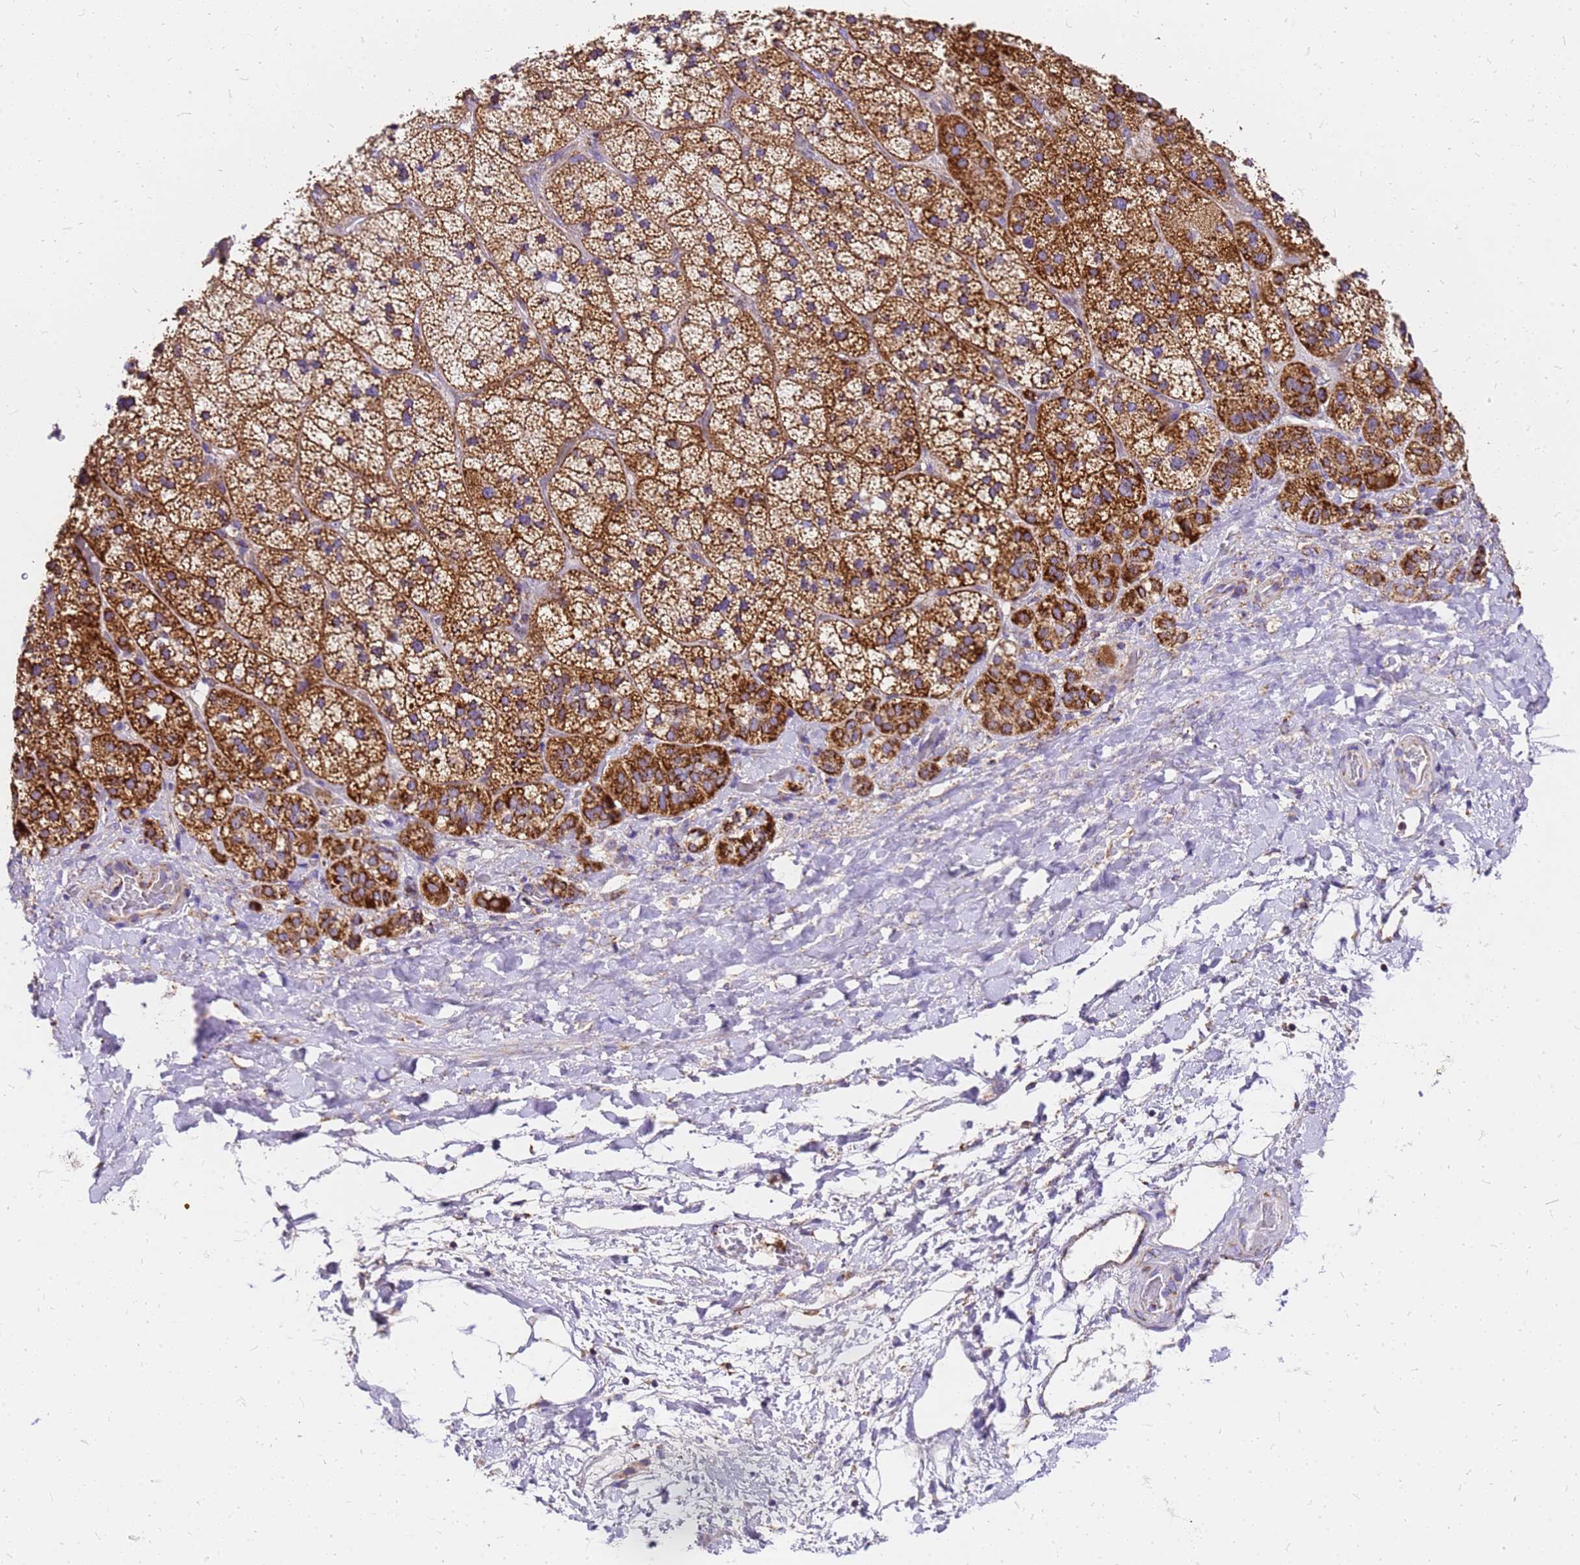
{"staining": {"intensity": "strong", "quantity": ">75%", "location": "cytoplasmic/membranous"}, "tissue": "adrenal gland", "cell_type": "Glandular cells", "image_type": "normal", "snomed": [{"axis": "morphology", "description": "Normal tissue, NOS"}, {"axis": "topography", "description": "Adrenal gland"}], "caption": "Human adrenal gland stained for a protein (brown) reveals strong cytoplasmic/membranous positive expression in approximately >75% of glandular cells.", "gene": "MRPS26", "patient": {"sex": "male", "age": 57}}